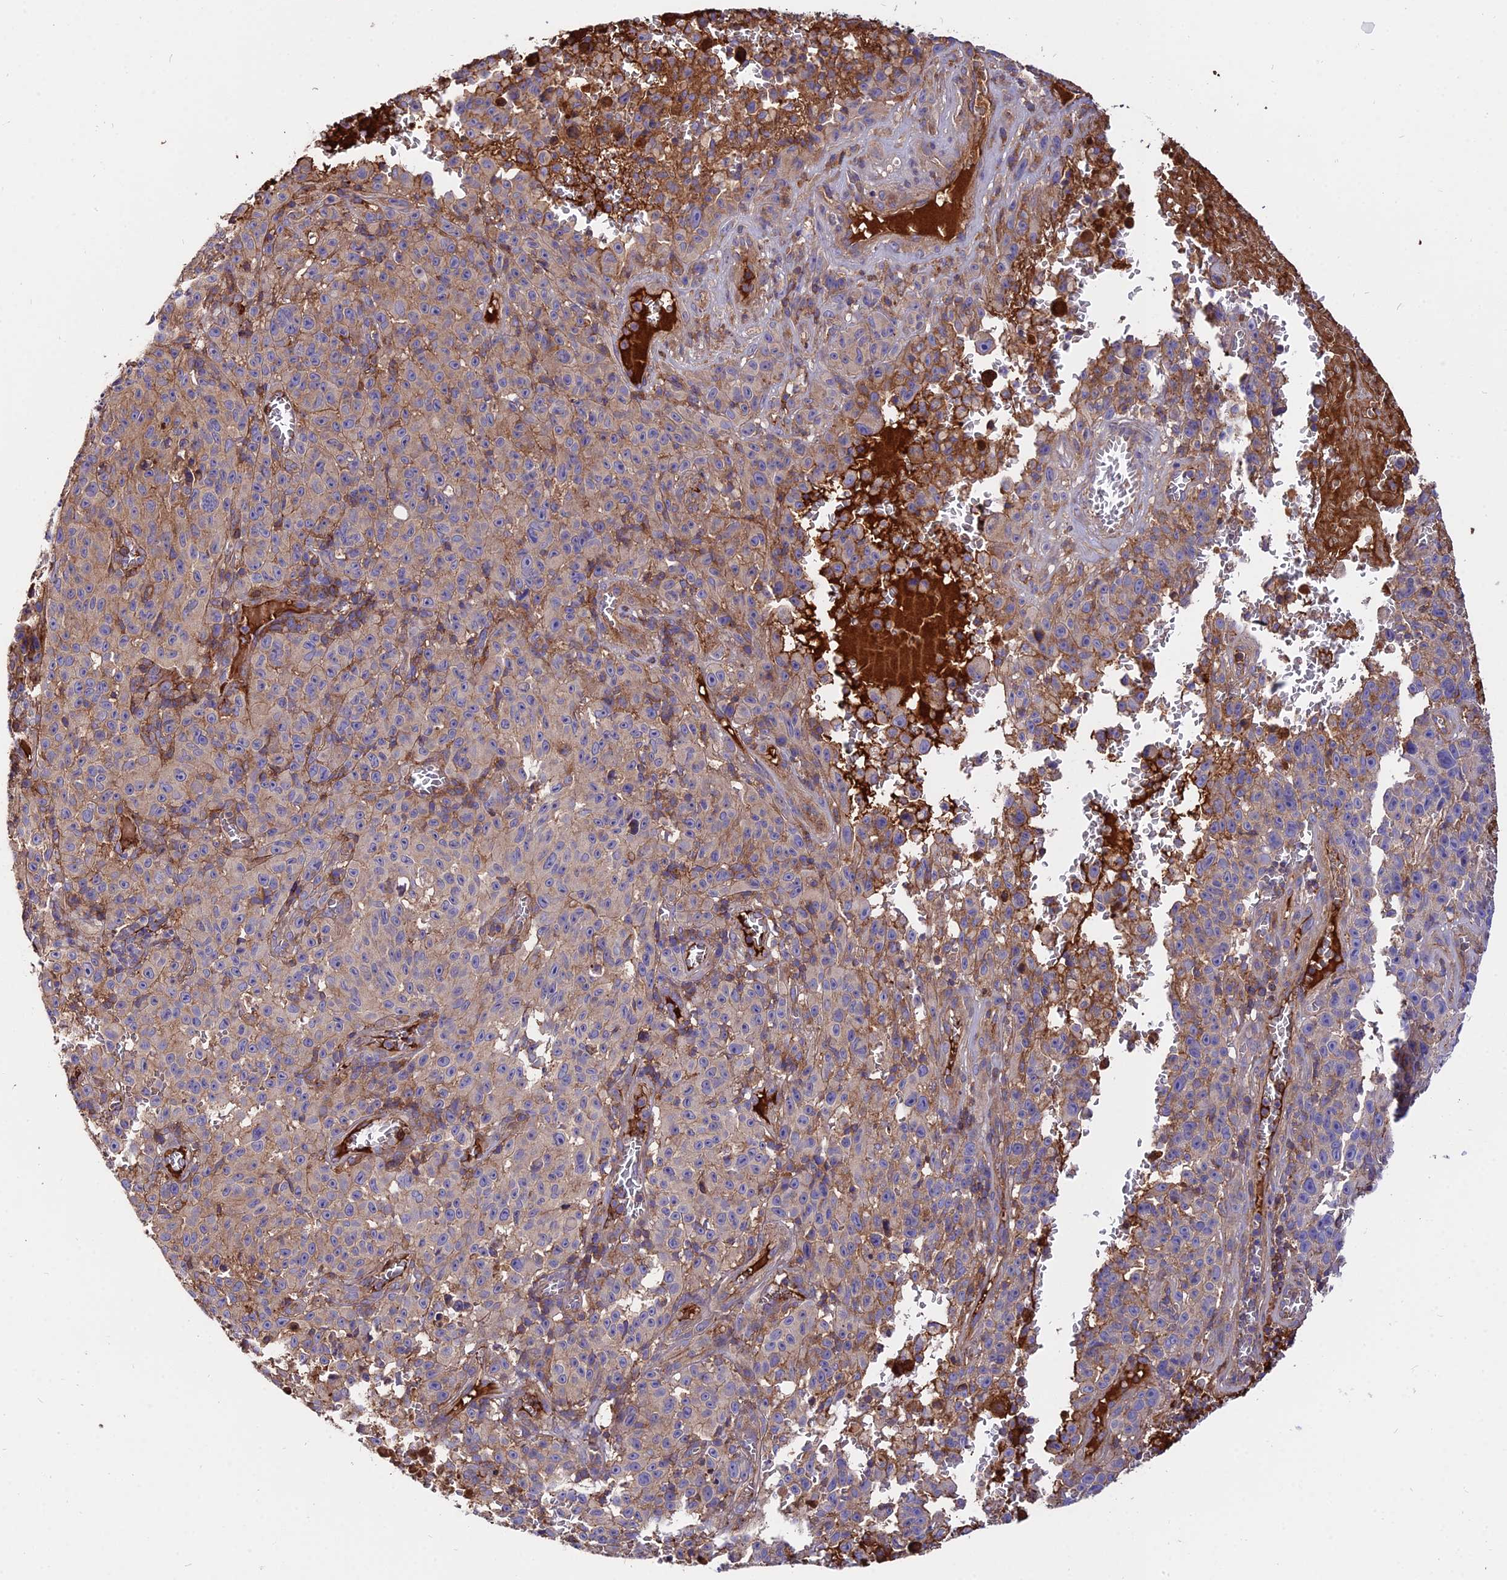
{"staining": {"intensity": "weak", "quantity": ">75%", "location": "cytoplasmic/membranous"}, "tissue": "melanoma", "cell_type": "Tumor cells", "image_type": "cancer", "snomed": [{"axis": "morphology", "description": "Malignant melanoma, NOS"}, {"axis": "topography", "description": "Skin"}], "caption": "This micrograph demonstrates malignant melanoma stained with IHC to label a protein in brown. The cytoplasmic/membranous of tumor cells show weak positivity for the protein. Nuclei are counter-stained blue.", "gene": "PYM1", "patient": {"sex": "female", "age": 82}}